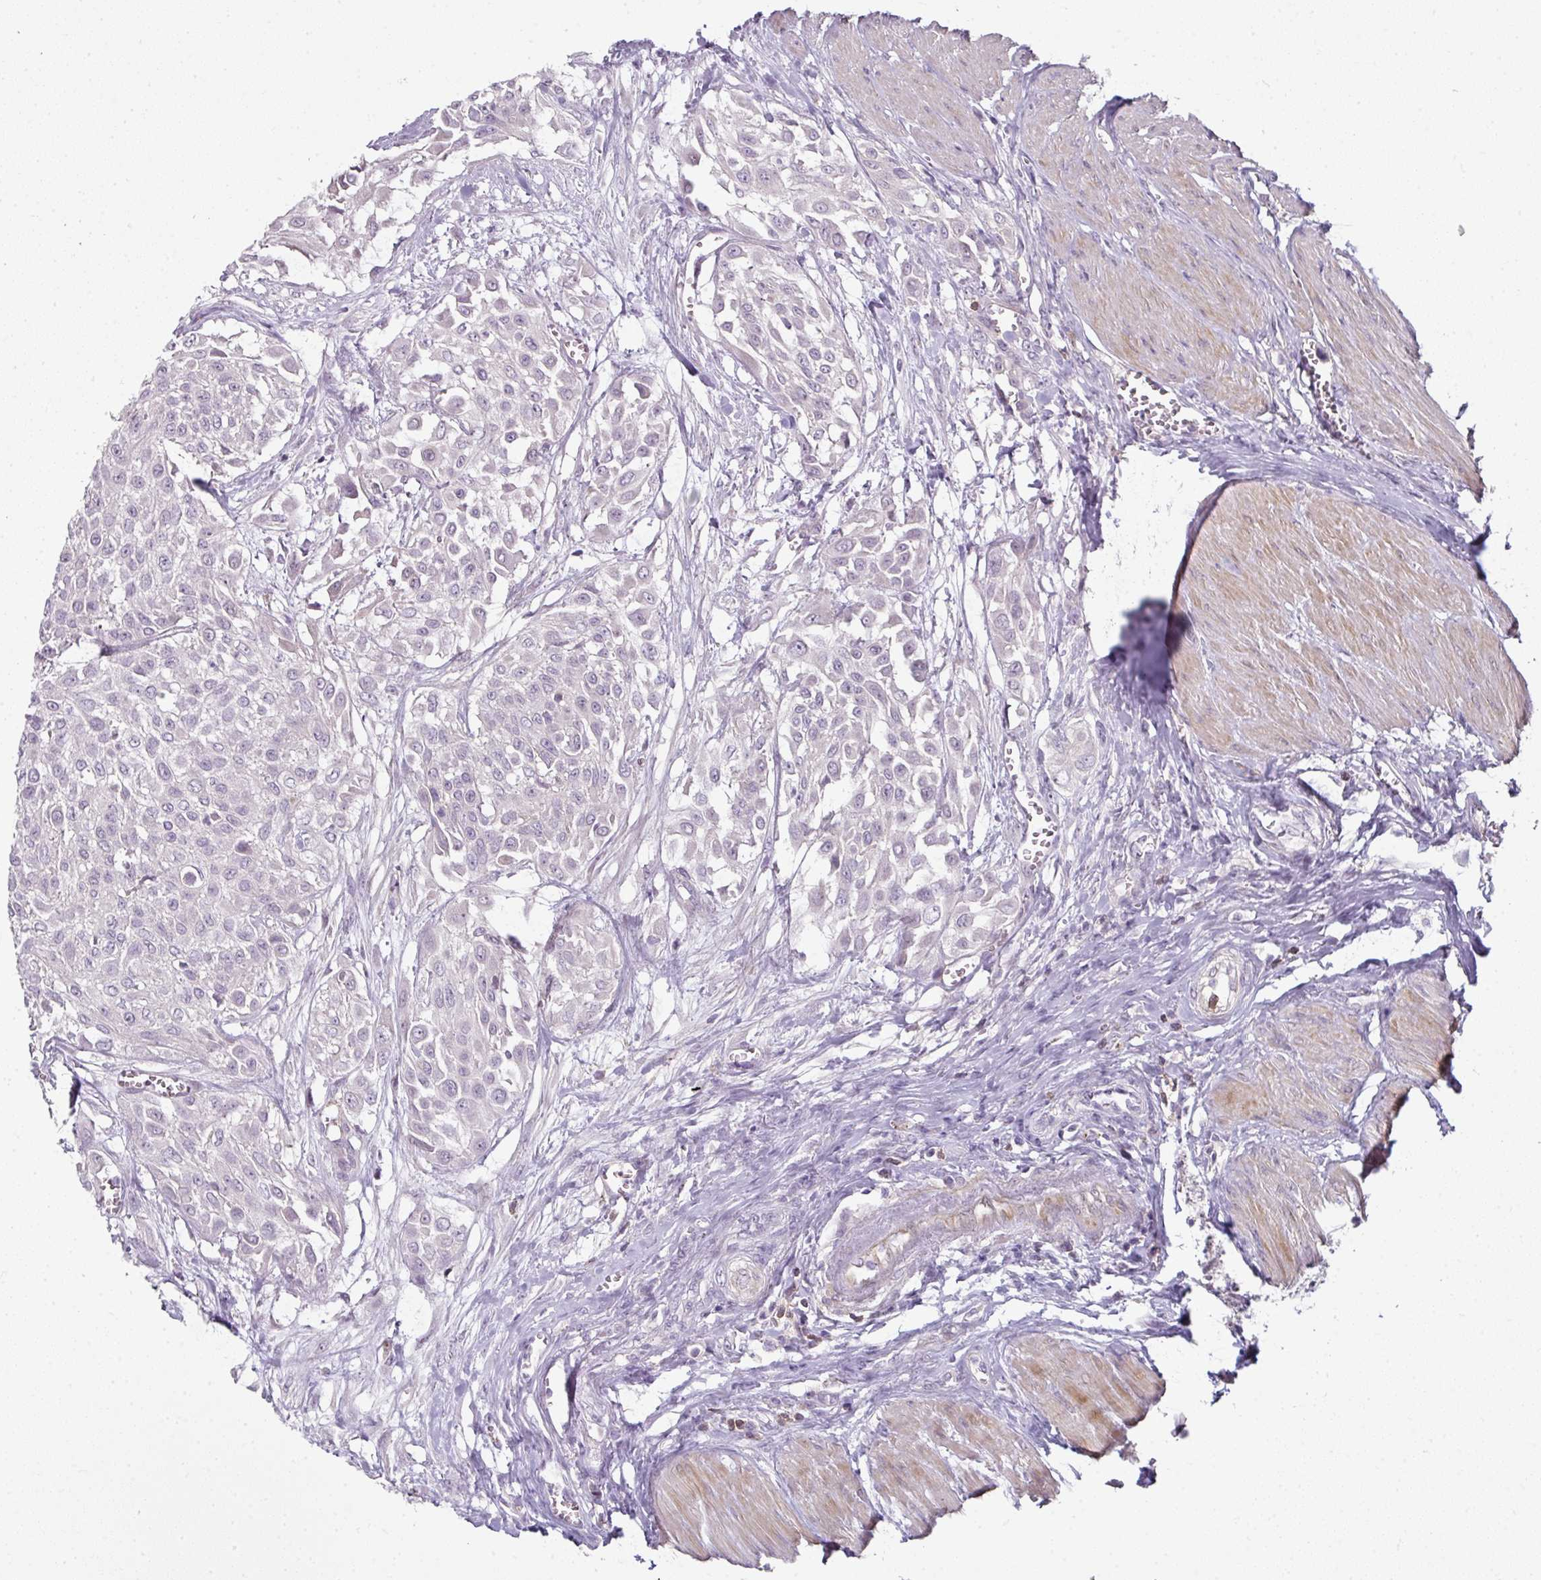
{"staining": {"intensity": "negative", "quantity": "none", "location": "none"}, "tissue": "urothelial cancer", "cell_type": "Tumor cells", "image_type": "cancer", "snomed": [{"axis": "morphology", "description": "Urothelial carcinoma, High grade"}, {"axis": "topography", "description": "Urinary bladder"}], "caption": "The photomicrograph shows no staining of tumor cells in high-grade urothelial carcinoma.", "gene": "FHAD1", "patient": {"sex": "male", "age": 57}}